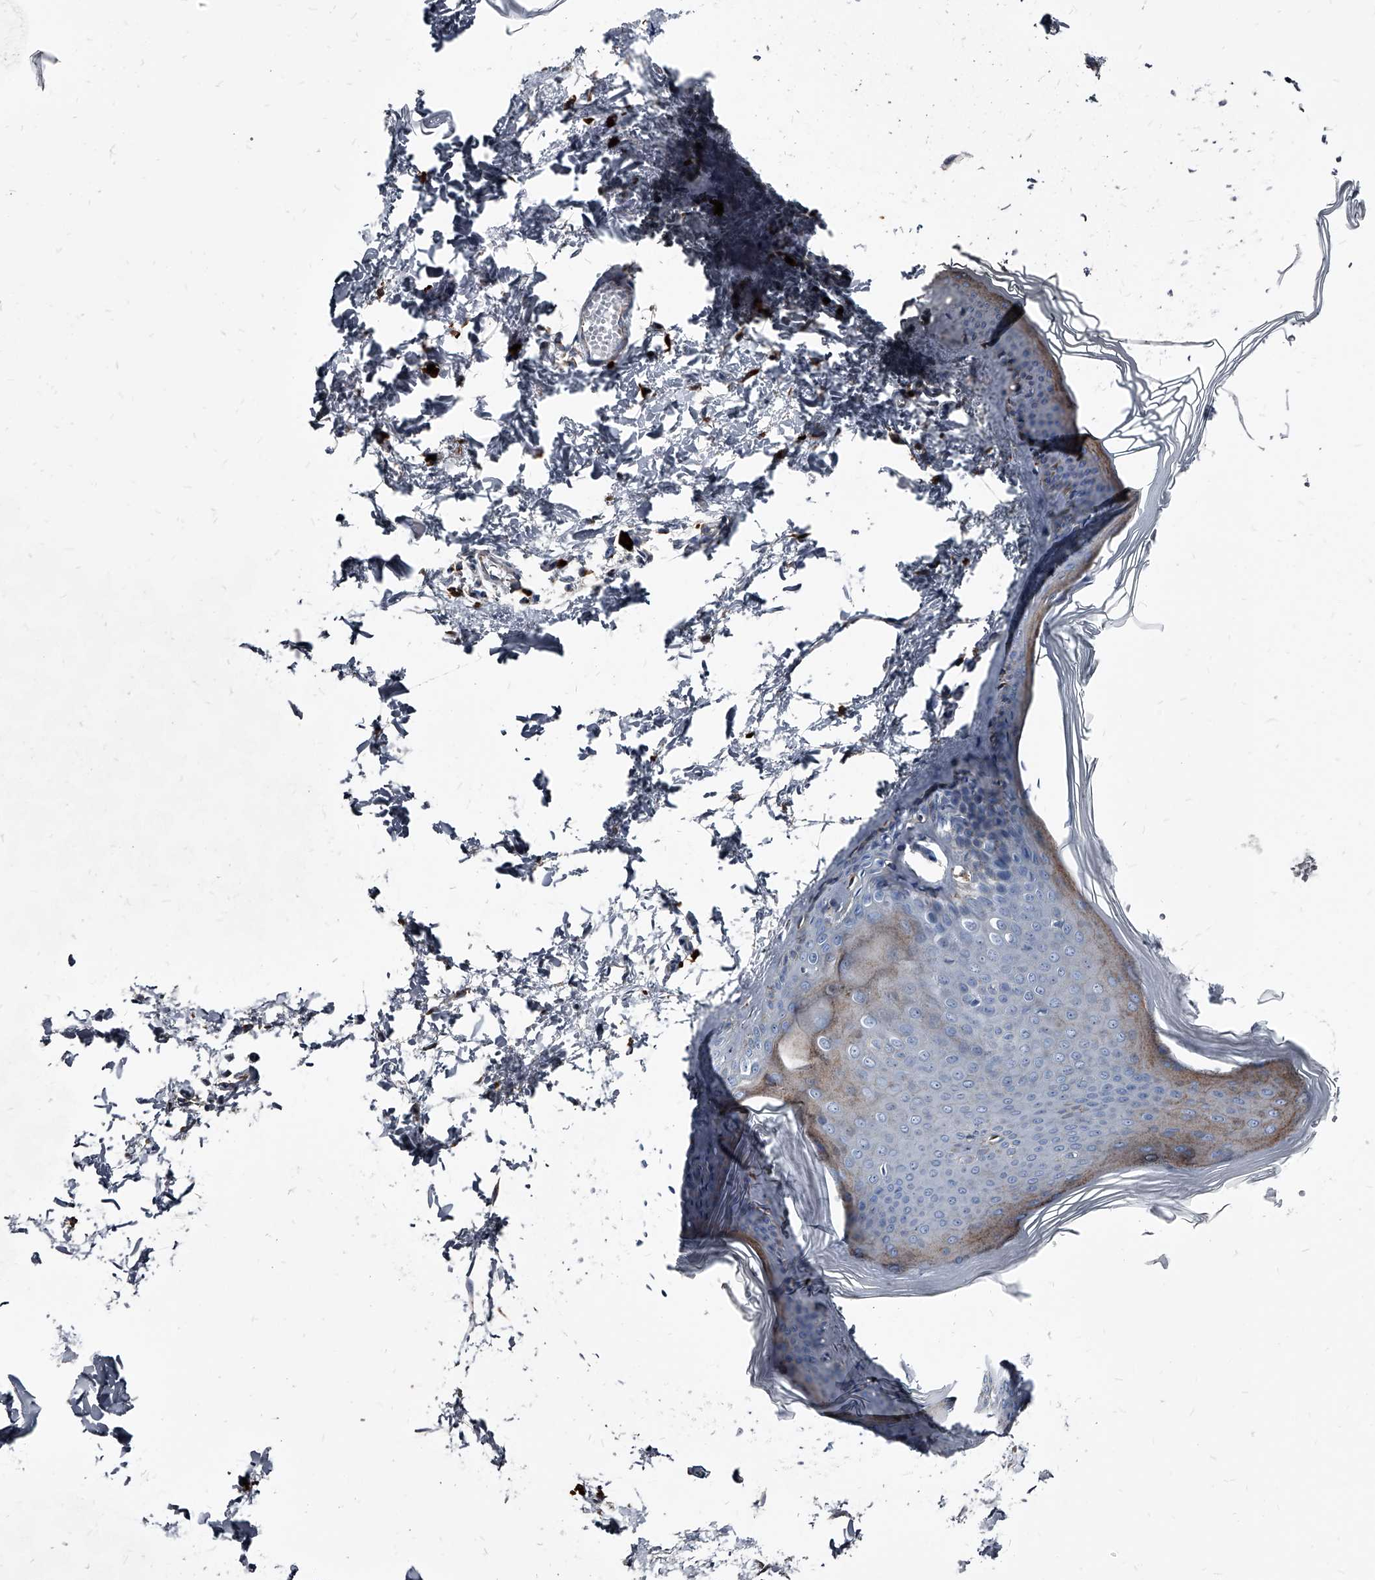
{"staining": {"intensity": "negative", "quantity": "none", "location": "none"}, "tissue": "skin", "cell_type": "Fibroblasts", "image_type": "normal", "snomed": [{"axis": "morphology", "description": "Normal tissue, NOS"}, {"axis": "topography", "description": "Skin"}], "caption": "Fibroblasts show no significant protein positivity in benign skin.", "gene": "PGLYRP3", "patient": {"sex": "female", "age": 27}}